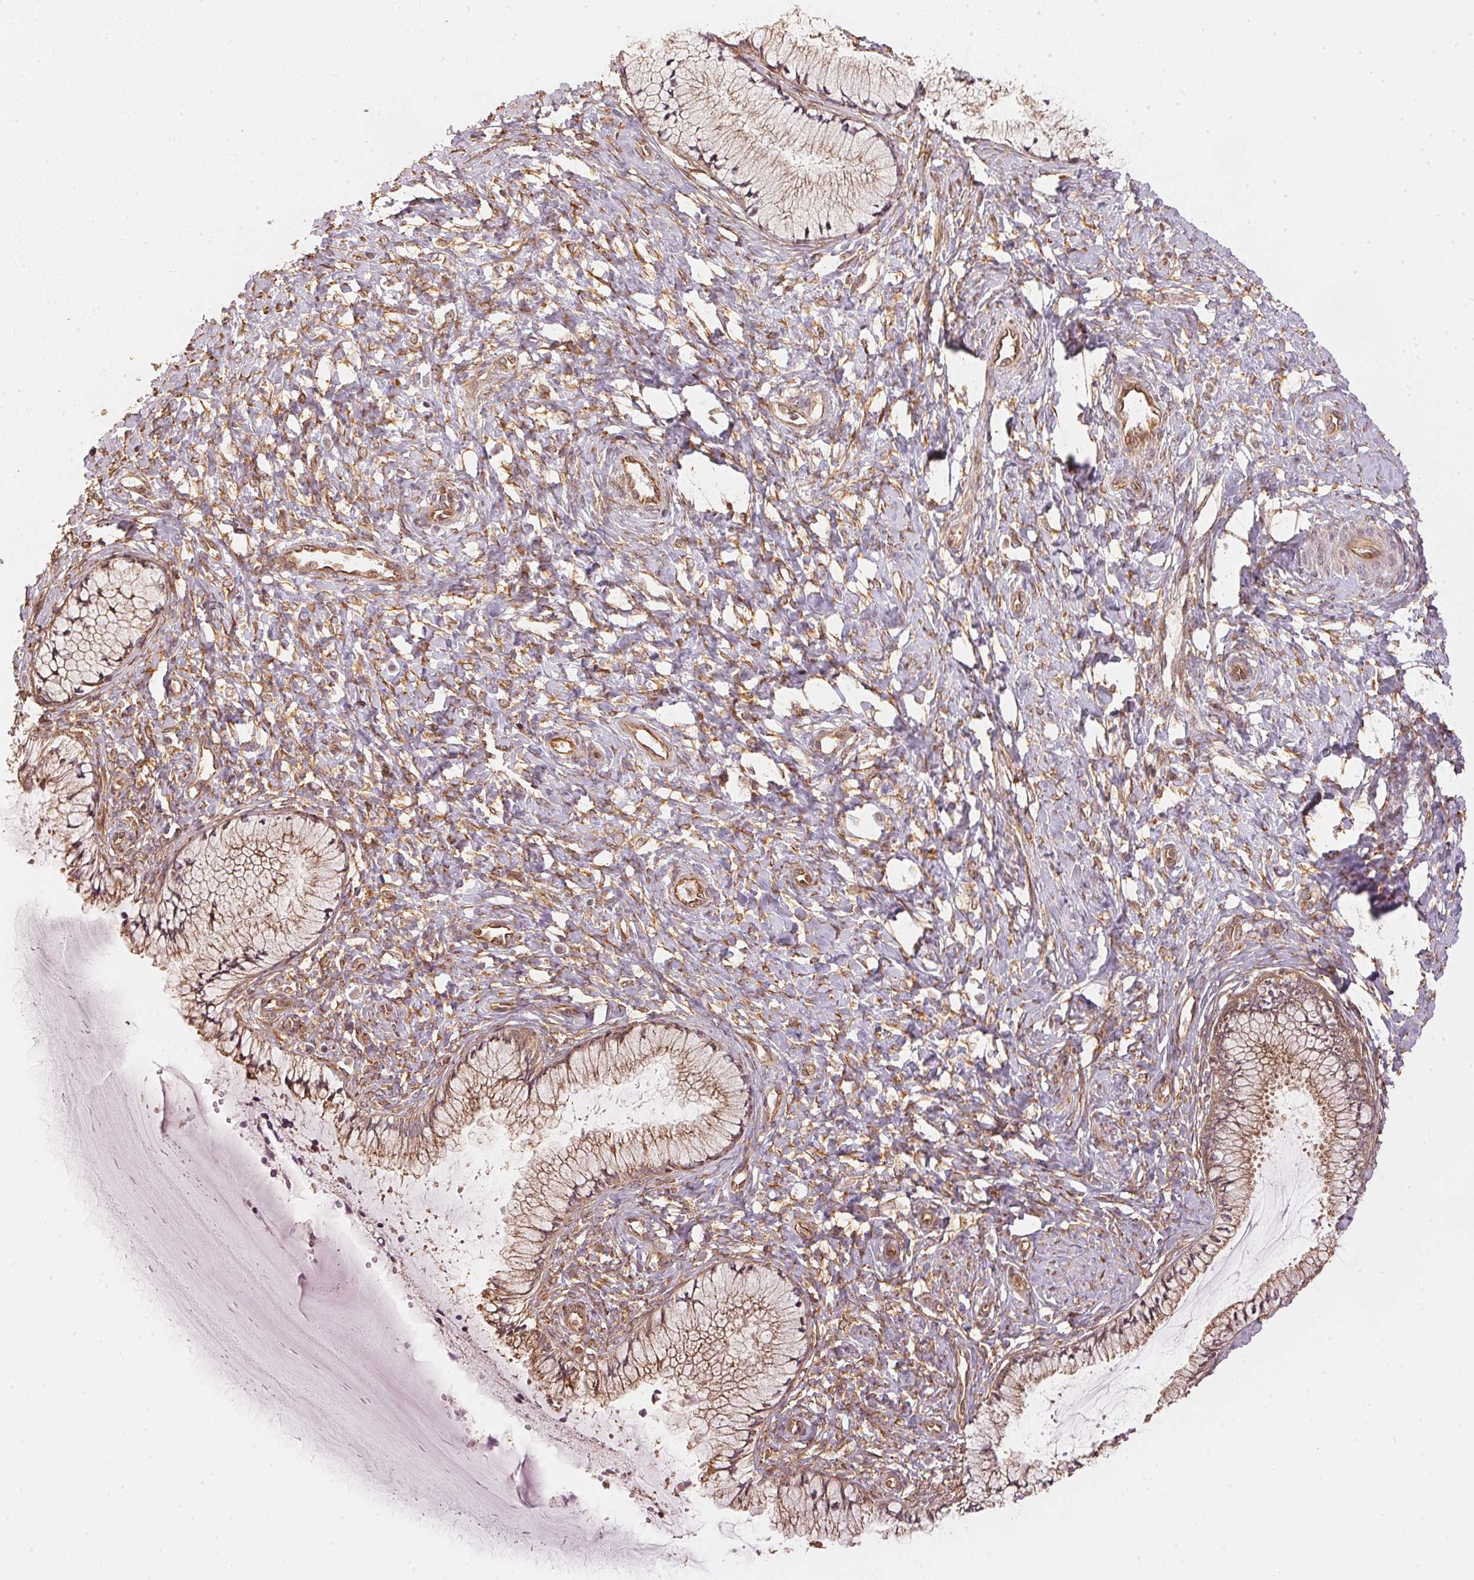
{"staining": {"intensity": "moderate", "quantity": ">75%", "location": "cytoplasmic/membranous"}, "tissue": "cervix", "cell_type": "Glandular cells", "image_type": "normal", "snomed": [{"axis": "morphology", "description": "Normal tissue, NOS"}, {"axis": "topography", "description": "Cervix"}], "caption": "IHC image of normal cervix stained for a protein (brown), which displays medium levels of moderate cytoplasmic/membranous staining in approximately >75% of glandular cells.", "gene": "STRN4", "patient": {"sex": "female", "age": 37}}